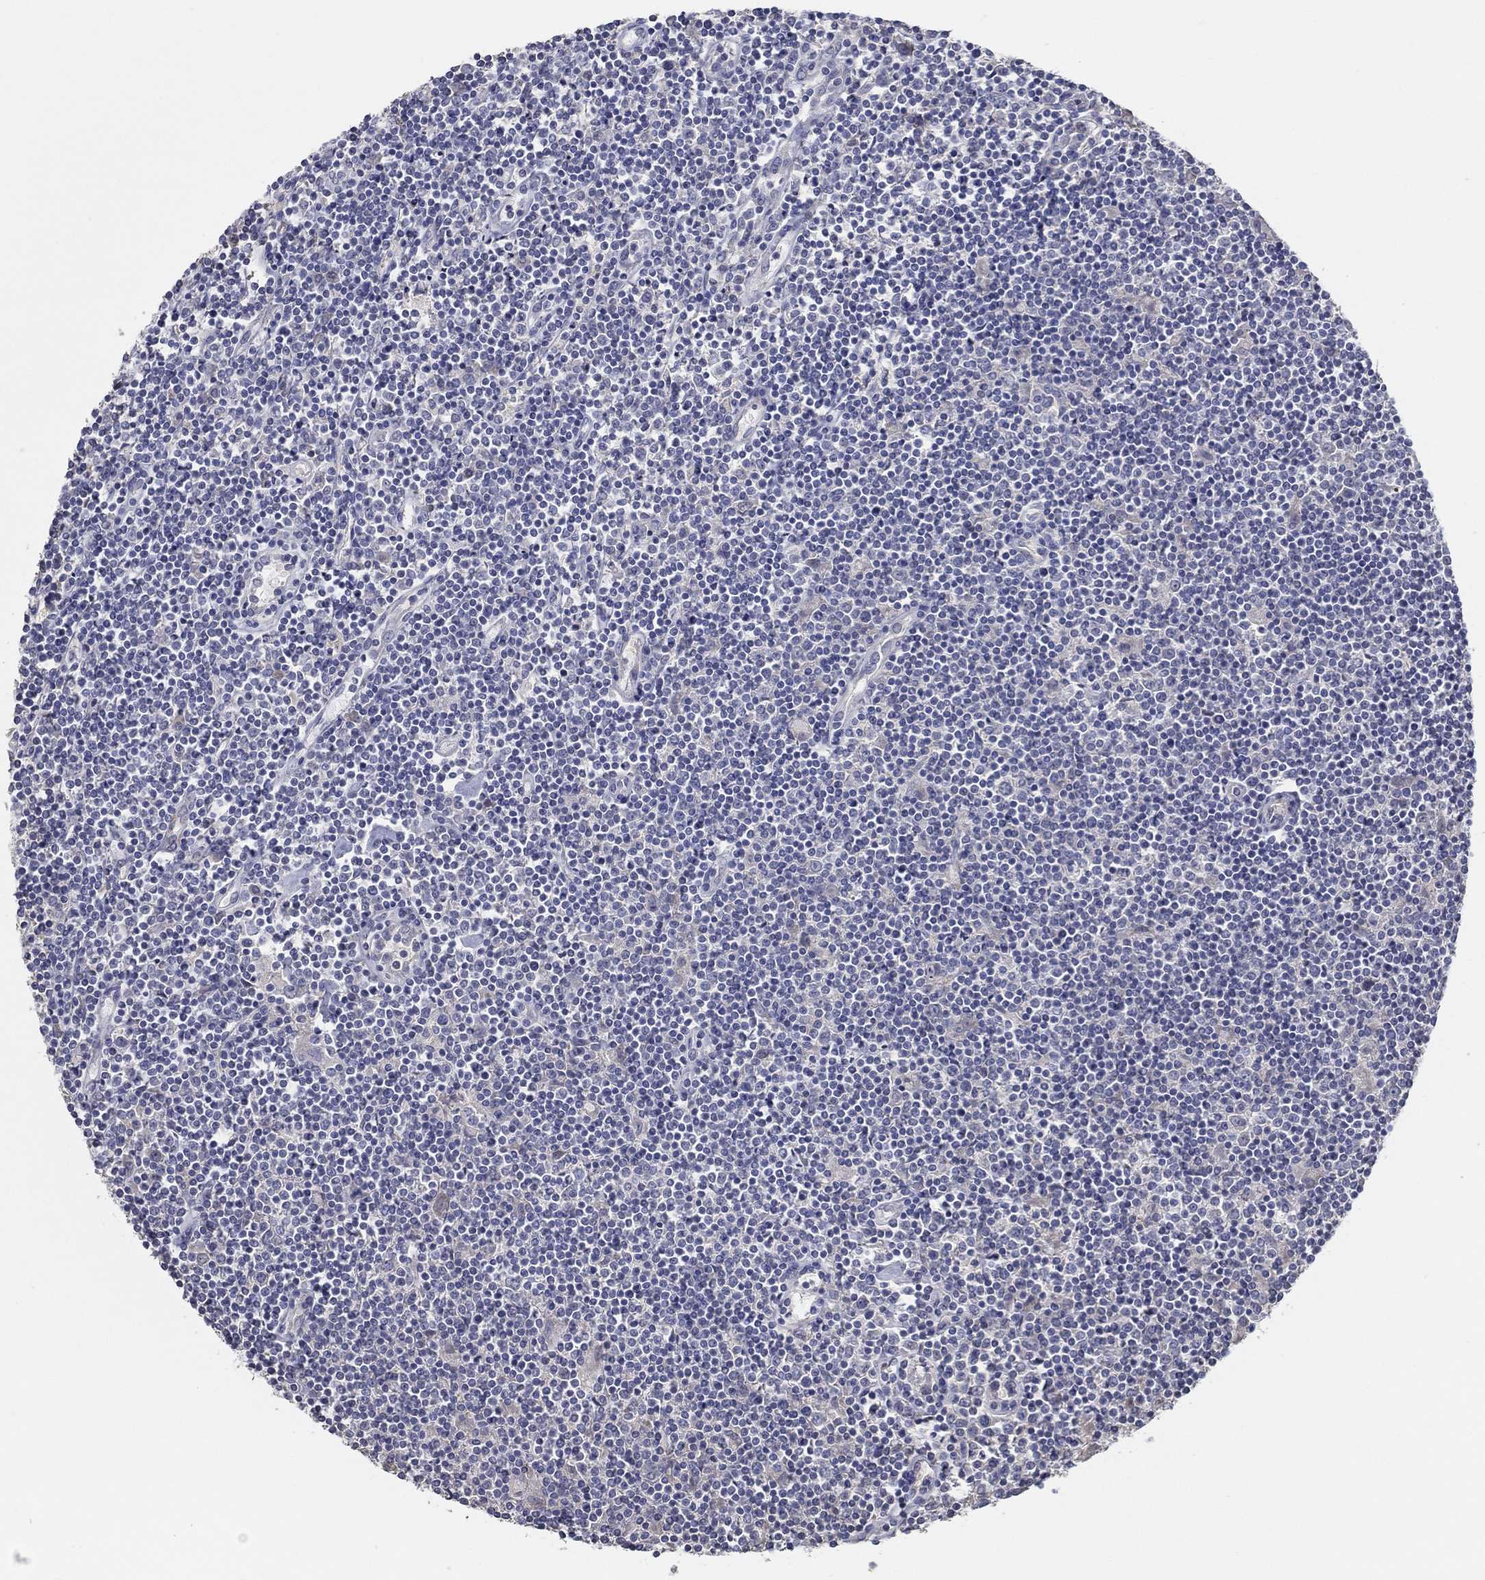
{"staining": {"intensity": "negative", "quantity": "none", "location": "none"}, "tissue": "lymphoma", "cell_type": "Tumor cells", "image_type": "cancer", "snomed": [{"axis": "morphology", "description": "Hodgkin's disease, NOS"}, {"axis": "topography", "description": "Lymph node"}], "caption": "High power microscopy micrograph of an immunohistochemistry (IHC) image of Hodgkin's disease, revealing no significant expression in tumor cells.", "gene": "DOCK3", "patient": {"sex": "male", "age": 40}}